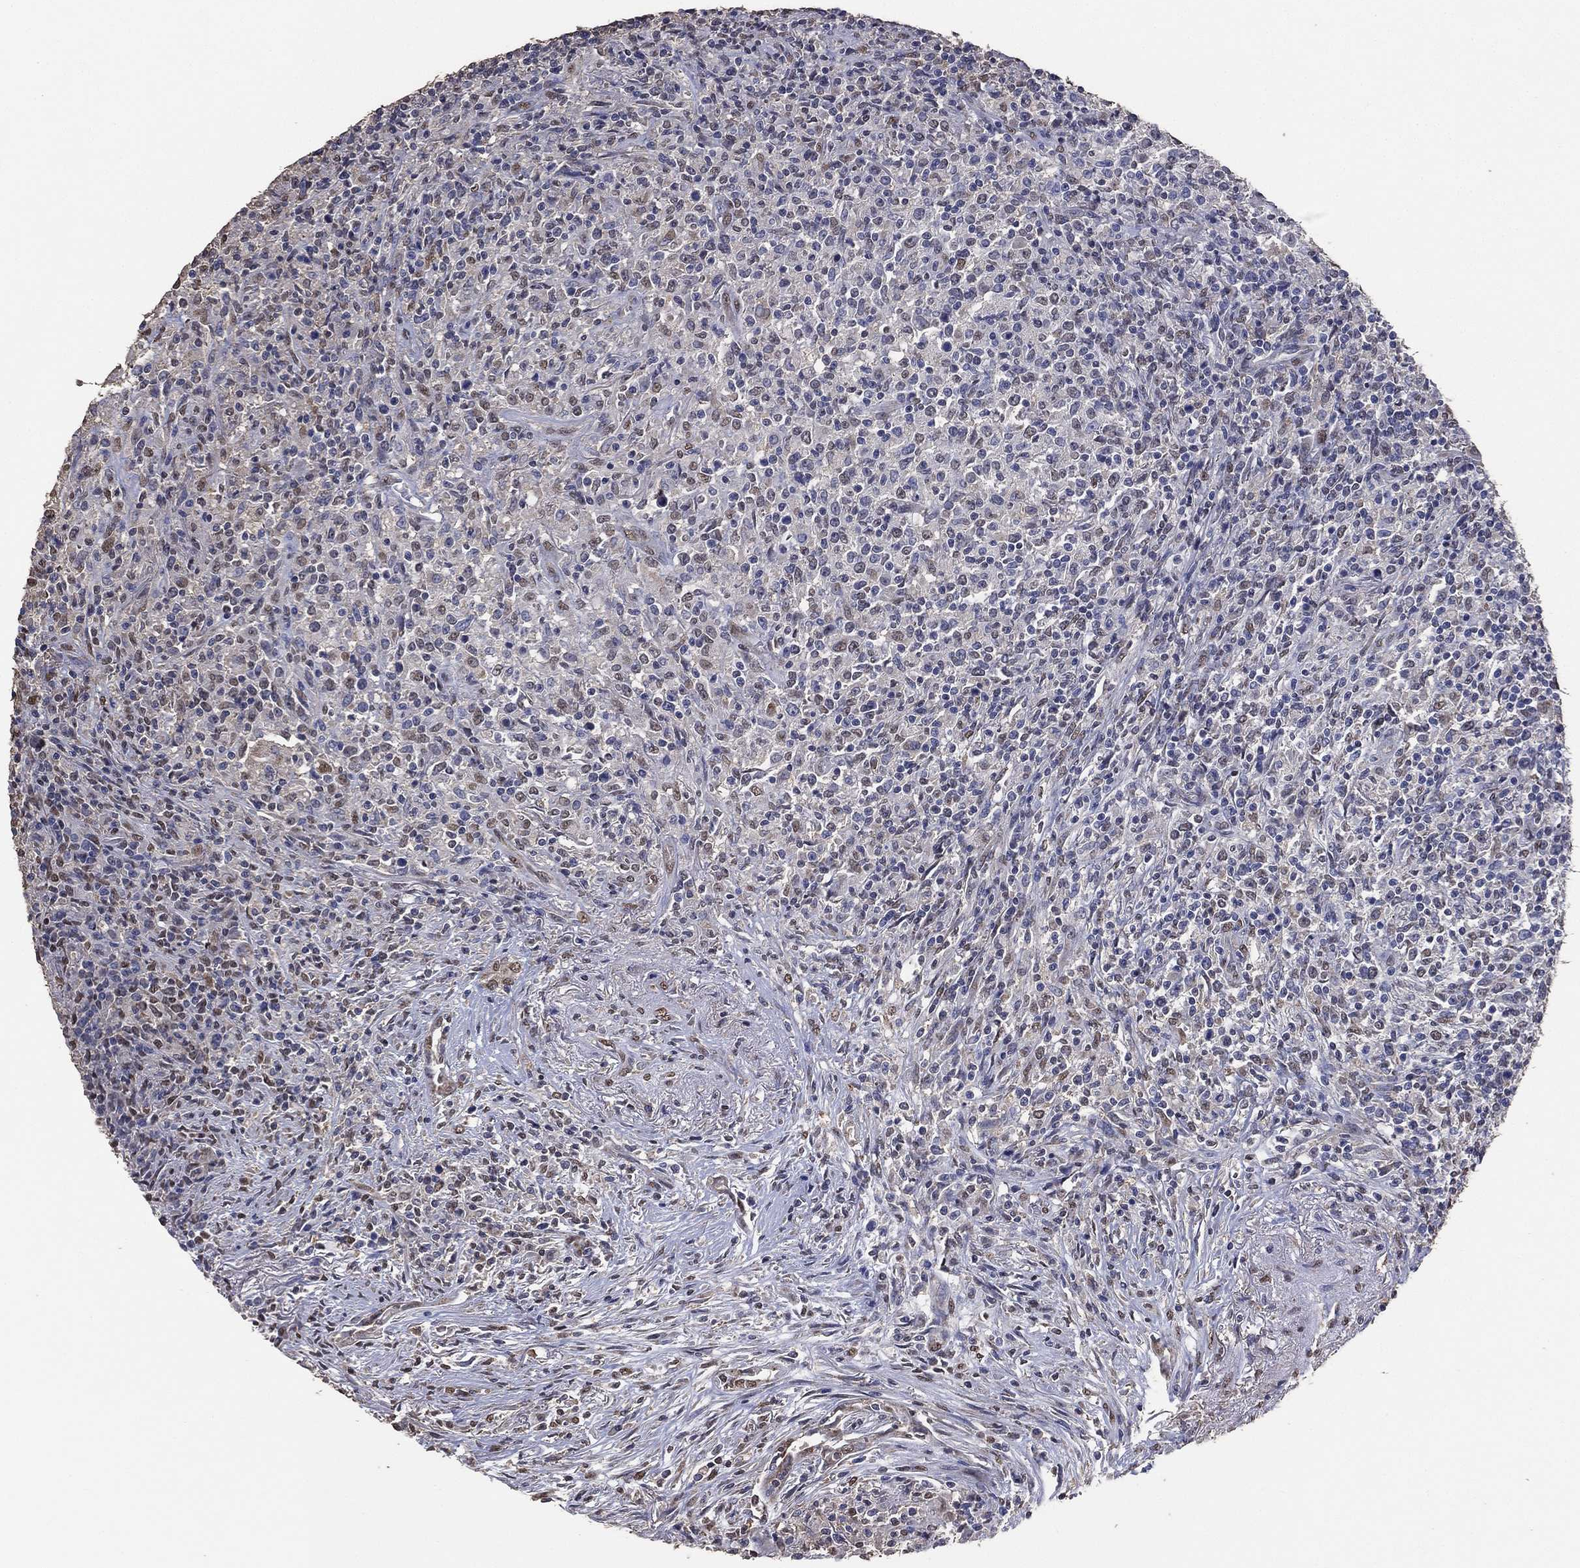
{"staining": {"intensity": "negative", "quantity": "none", "location": "none"}, "tissue": "lymphoma", "cell_type": "Tumor cells", "image_type": "cancer", "snomed": [{"axis": "morphology", "description": "Malignant lymphoma, non-Hodgkin's type, High grade"}, {"axis": "topography", "description": "Lung"}], "caption": "Human high-grade malignant lymphoma, non-Hodgkin's type stained for a protein using immunohistochemistry shows no positivity in tumor cells.", "gene": "ALDH7A1", "patient": {"sex": "male", "age": 79}}